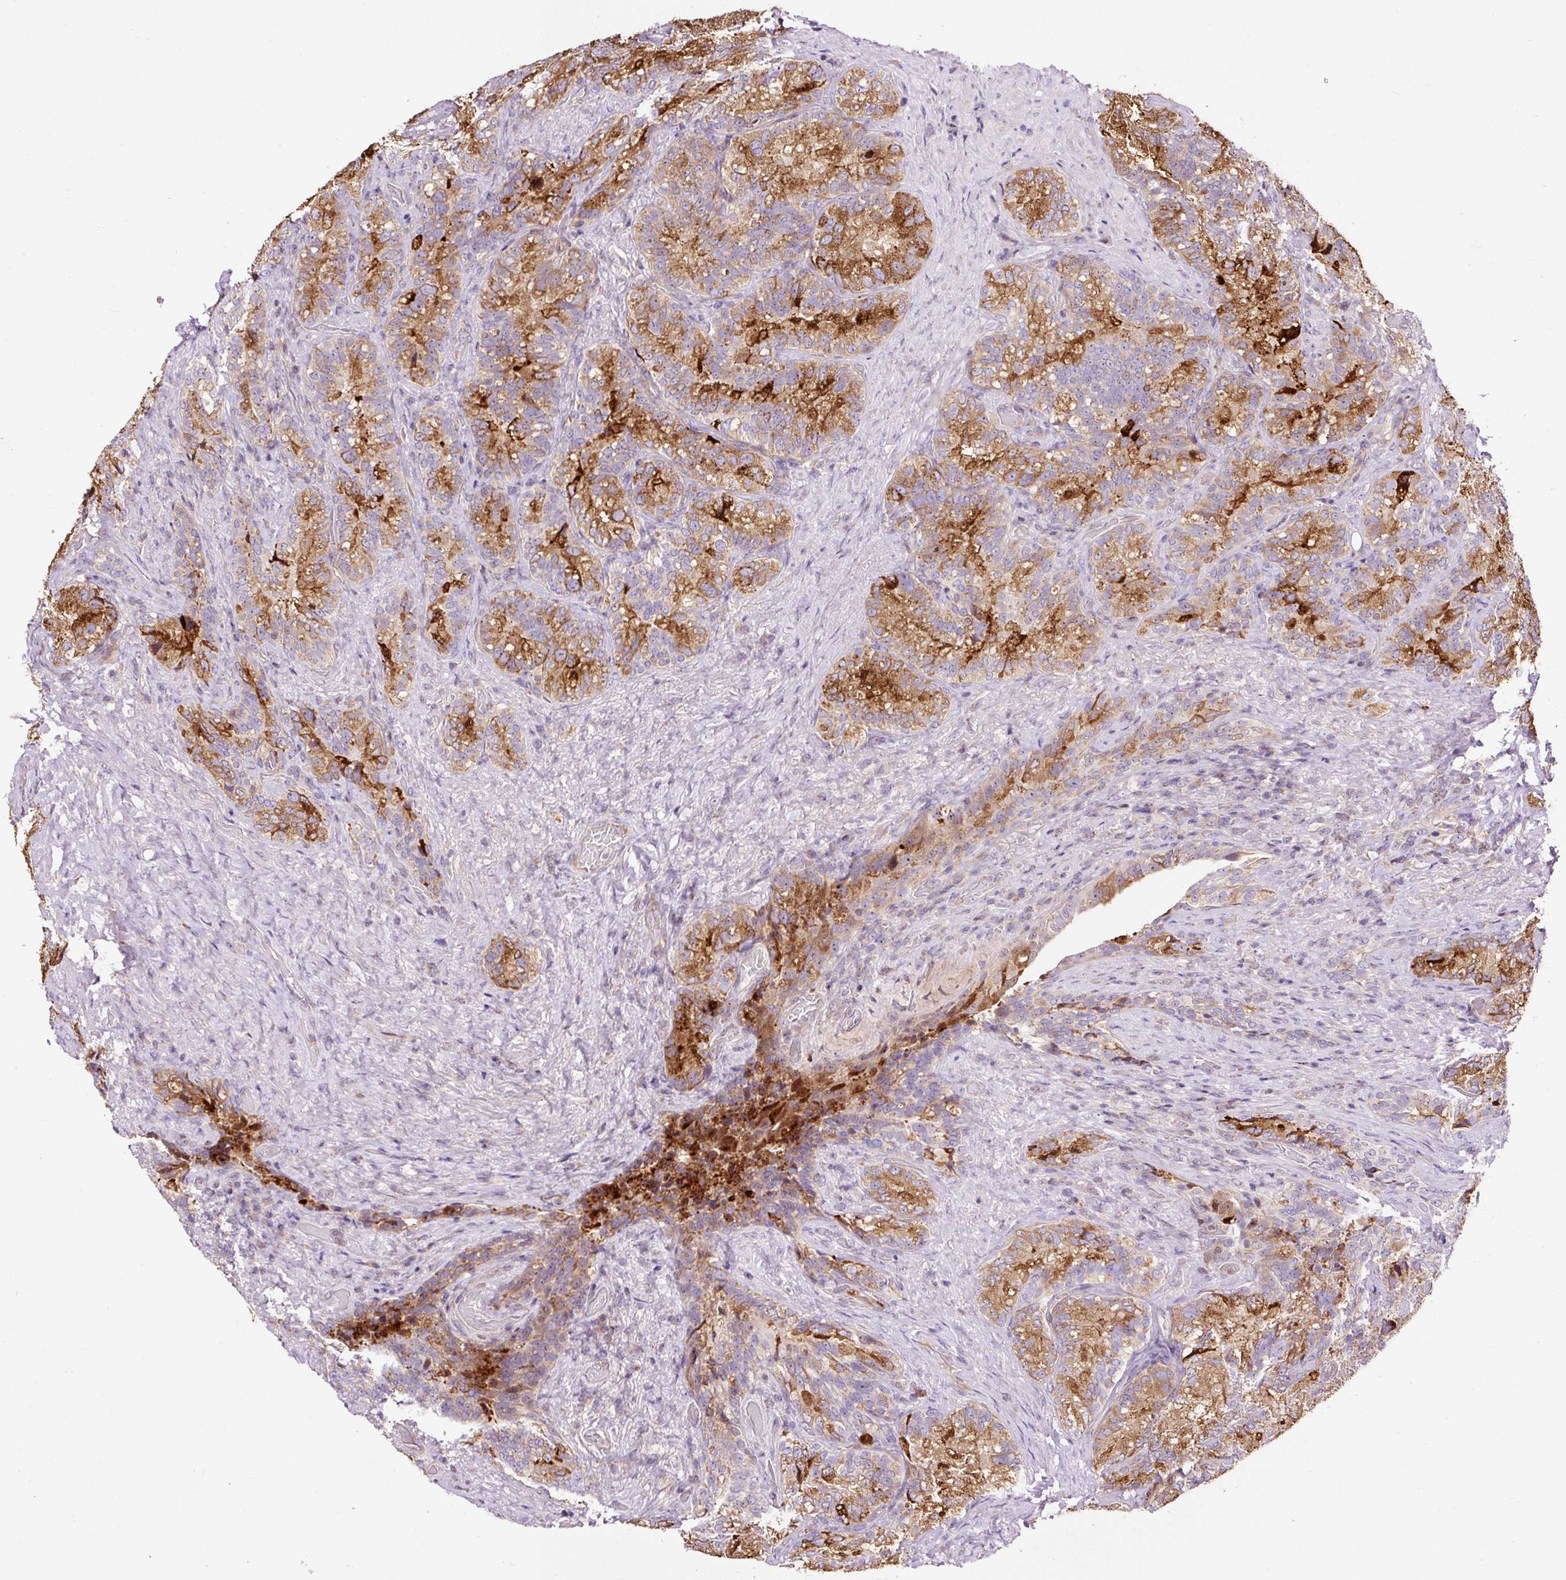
{"staining": {"intensity": "strong", "quantity": "25%-75%", "location": "cytoplasmic/membranous"}, "tissue": "seminal vesicle", "cell_type": "Glandular cells", "image_type": "normal", "snomed": [{"axis": "morphology", "description": "Normal tissue, NOS"}, {"axis": "topography", "description": "Seminal veicle"}], "caption": "This image shows IHC staining of benign human seminal vesicle, with high strong cytoplasmic/membranous staining in about 25%-75% of glandular cells.", "gene": "BOLA3", "patient": {"sex": "male", "age": 68}}